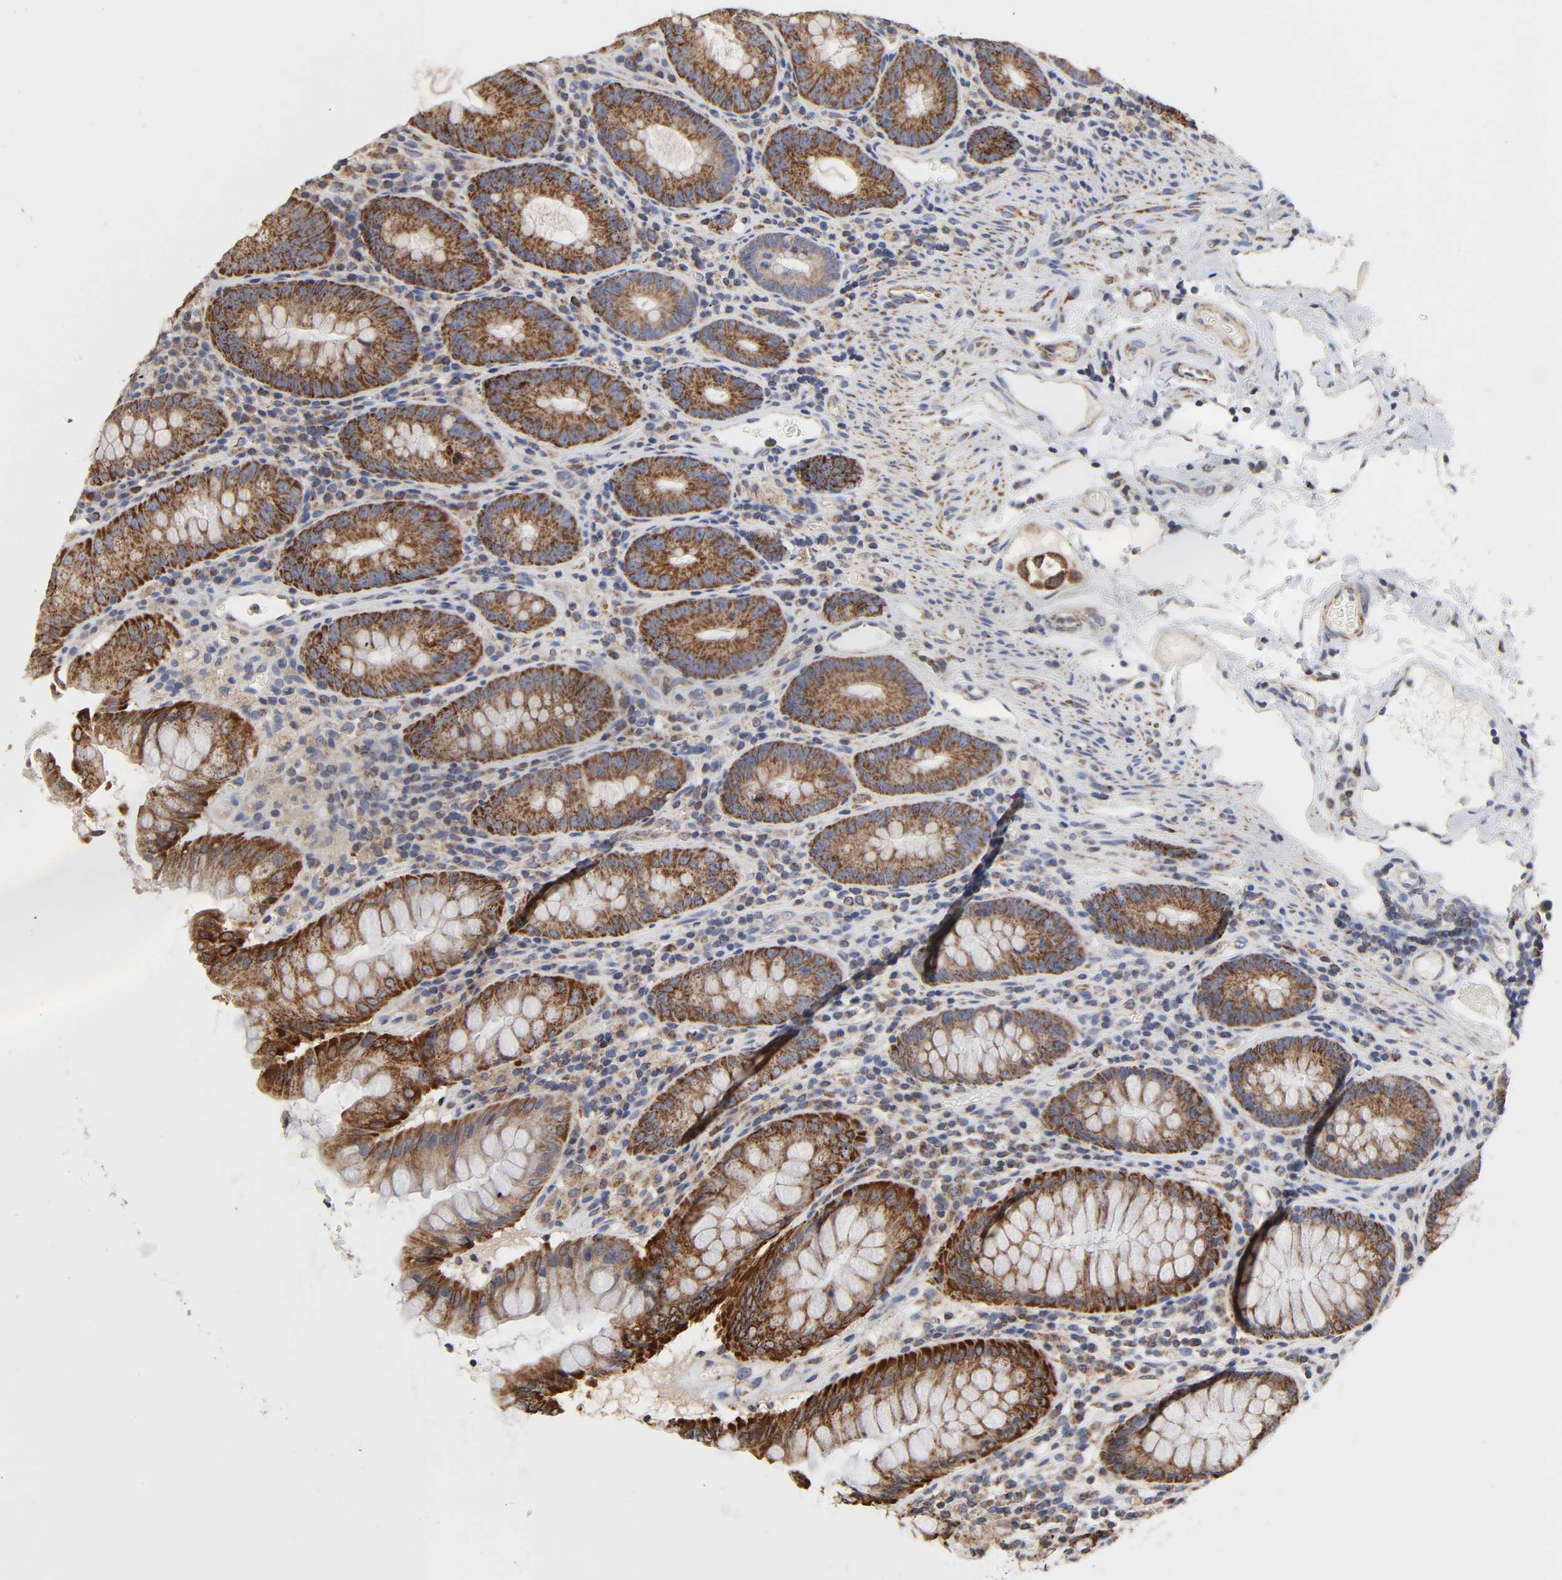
{"staining": {"intensity": "weak", "quantity": ">75%", "location": "cytoplasmic/membranous"}, "tissue": "colon", "cell_type": "Endothelial cells", "image_type": "normal", "snomed": [{"axis": "morphology", "description": "Normal tissue, NOS"}, {"axis": "topography", "description": "Colon"}], "caption": "Colon stained with DAB immunohistochemistry (IHC) exhibits low levels of weak cytoplasmic/membranous positivity in approximately >75% of endothelial cells. (Stains: DAB in brown, nuclei in blue, Microscopy: brightfield microscopy at high magnification).", "gene": "COX6B1", "patient": {"sex": "female", "age": 46}}